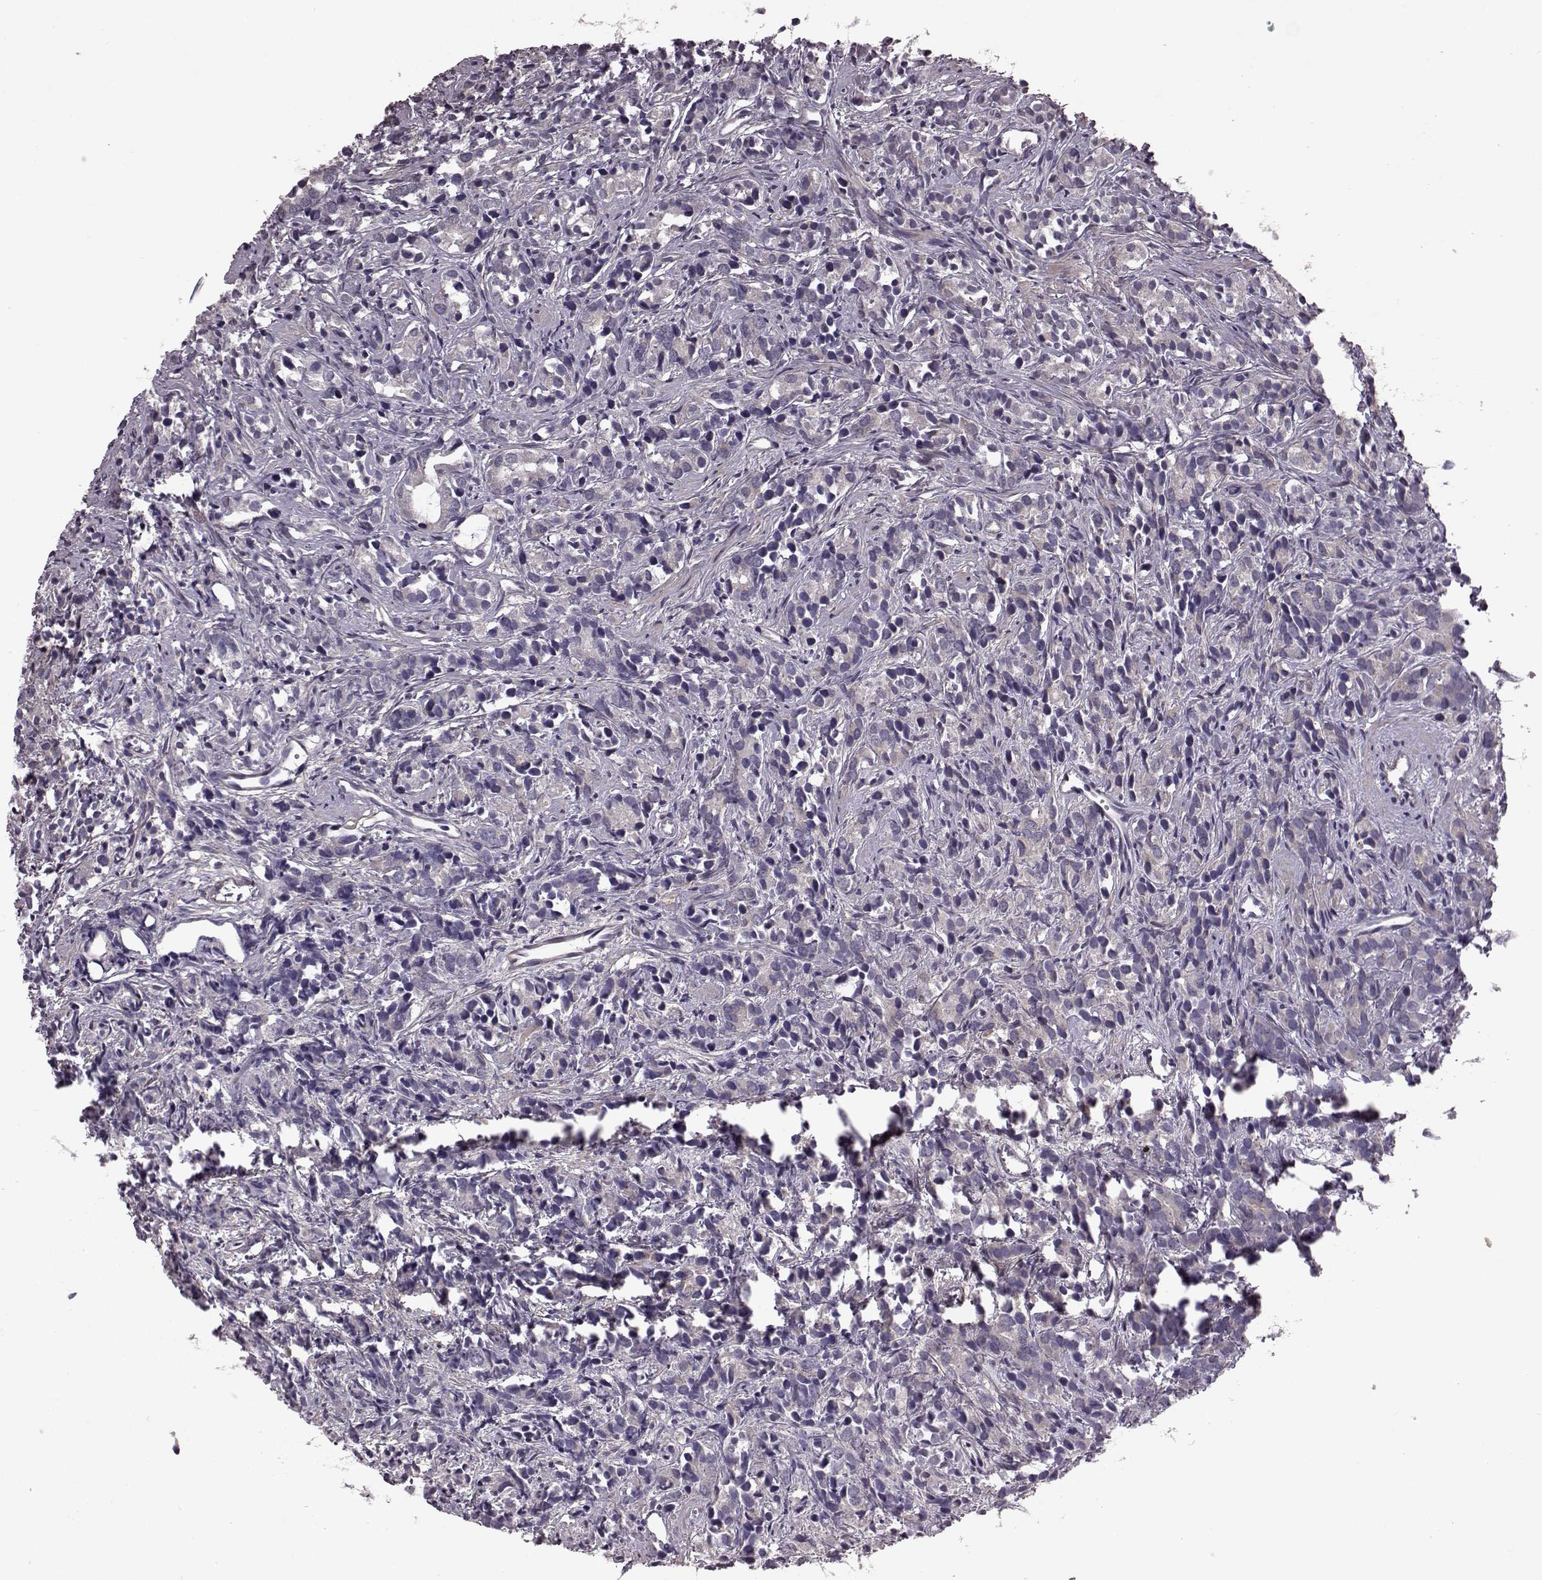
{"staining": {"intensity": "negative", "quantity": "none", "location": "none"}, "tissue": "prostate cancer", "cell_type": "Tumor cells", "image_type": "cancer", "snomed": [{"axis": "morphology", "description": "Adenocarcinoma, High grade"}, {"axis": "topography", "description": "Prostate"}], "caption": "IHC photomicrograph of human prostate cancer stained for a protein (brown), which reveals no positivity in tumor cells.", "gene": "GRK1", "patient": {"sex": "male", "age": 84}}